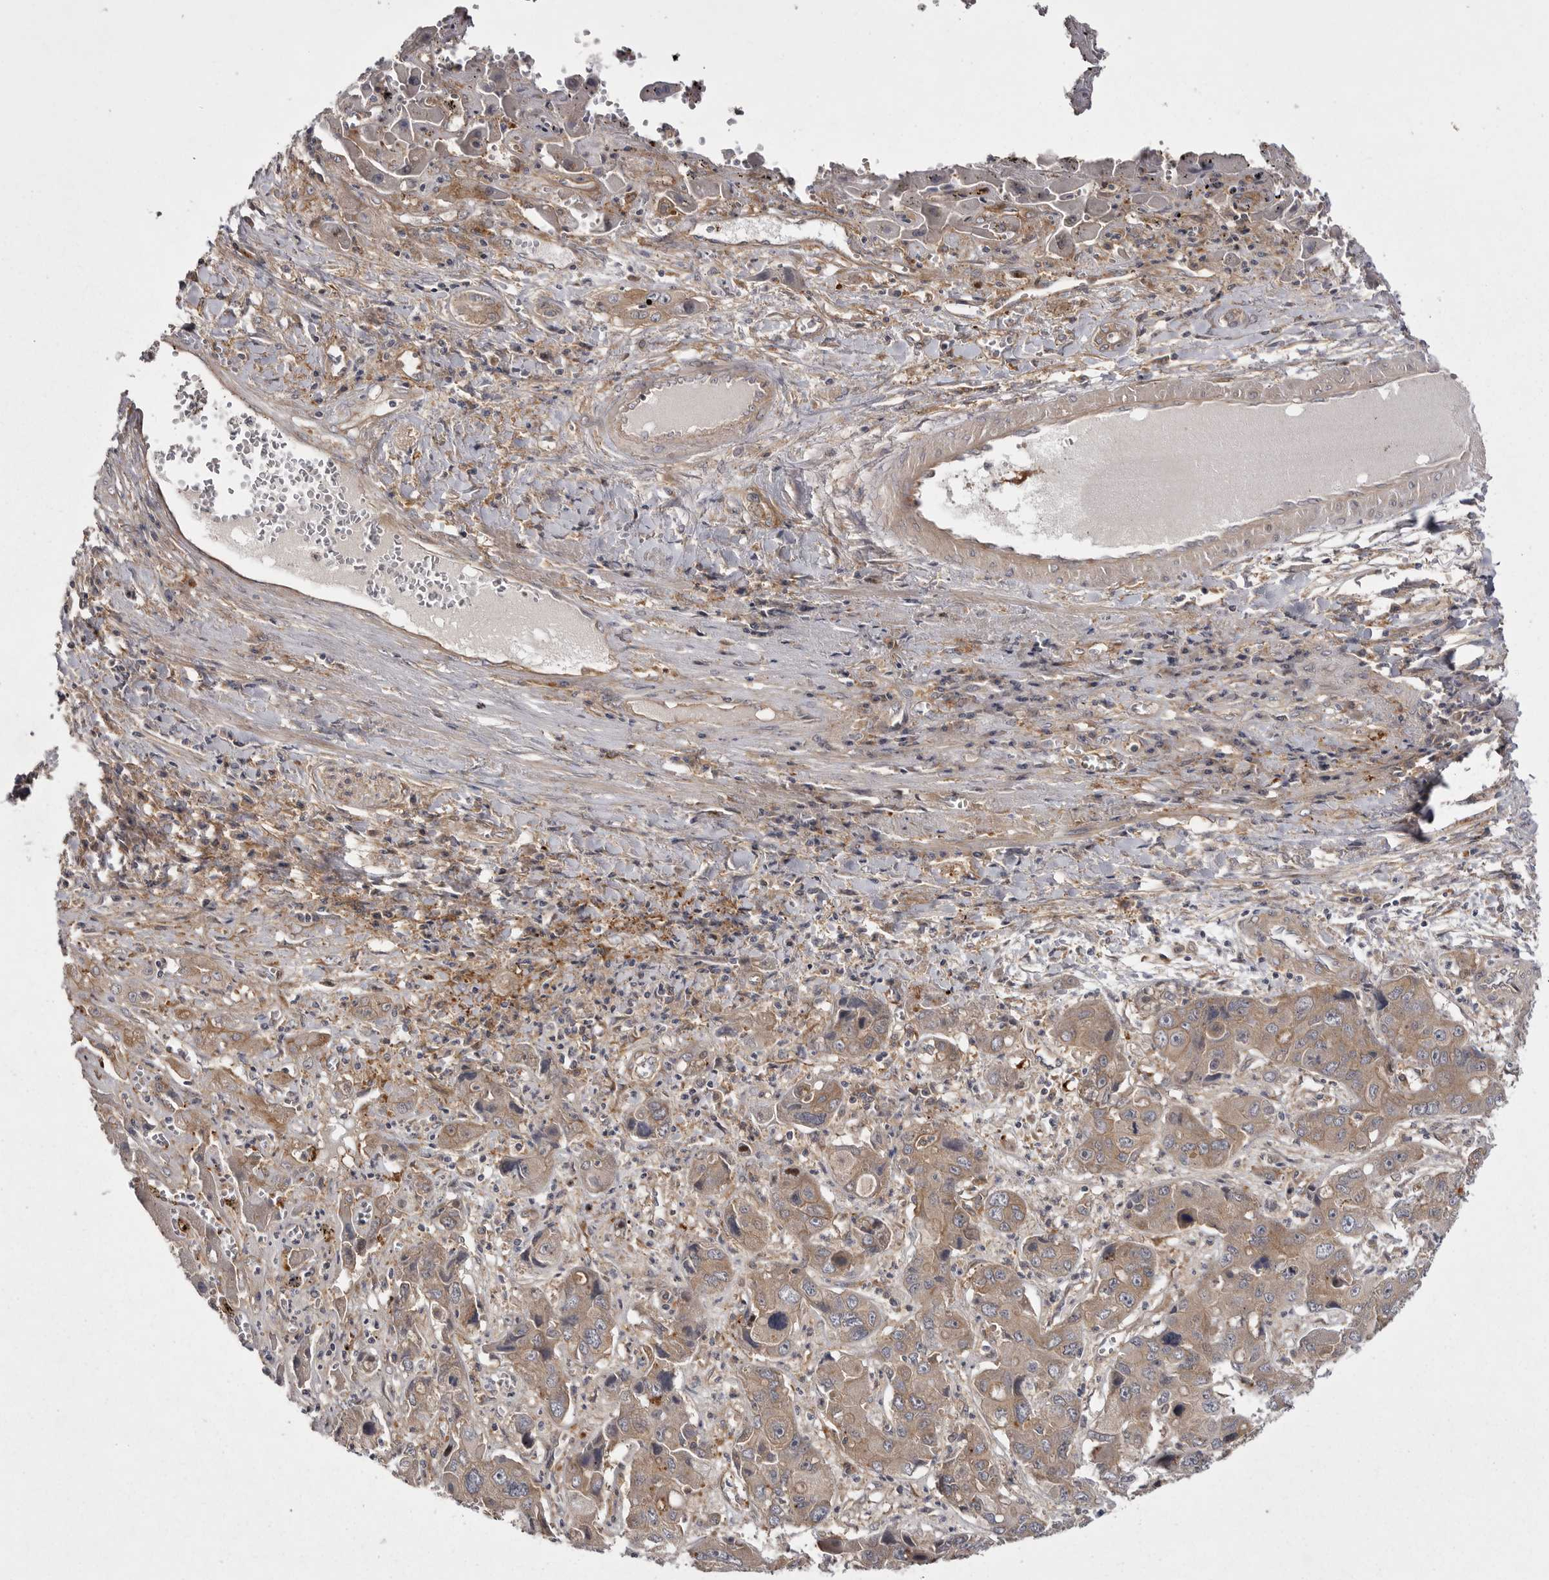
{"staining": {"intensity": "weak", "quantity": ">75%", "location": "cytoplasmic/membranous"}, "tissue": "liver cancer", "cell_type": "Tumor cells", "image_type": "cancer", "snomed": [{"axis": "morphology", "description": "Cholangiocarcinoma"}, {"axis": "topography", "description": "Liver"}], "caption": "DAB (3,3'-diaminobenzidine) immunohistochemical staining of liver cholangiocarcinoma reveals weak cytoplasmic/membranous protein staining in approximately >75% of tumor cells.", "gene": "OSBPL9", "patient": {"sex": "male", "age": 67}}